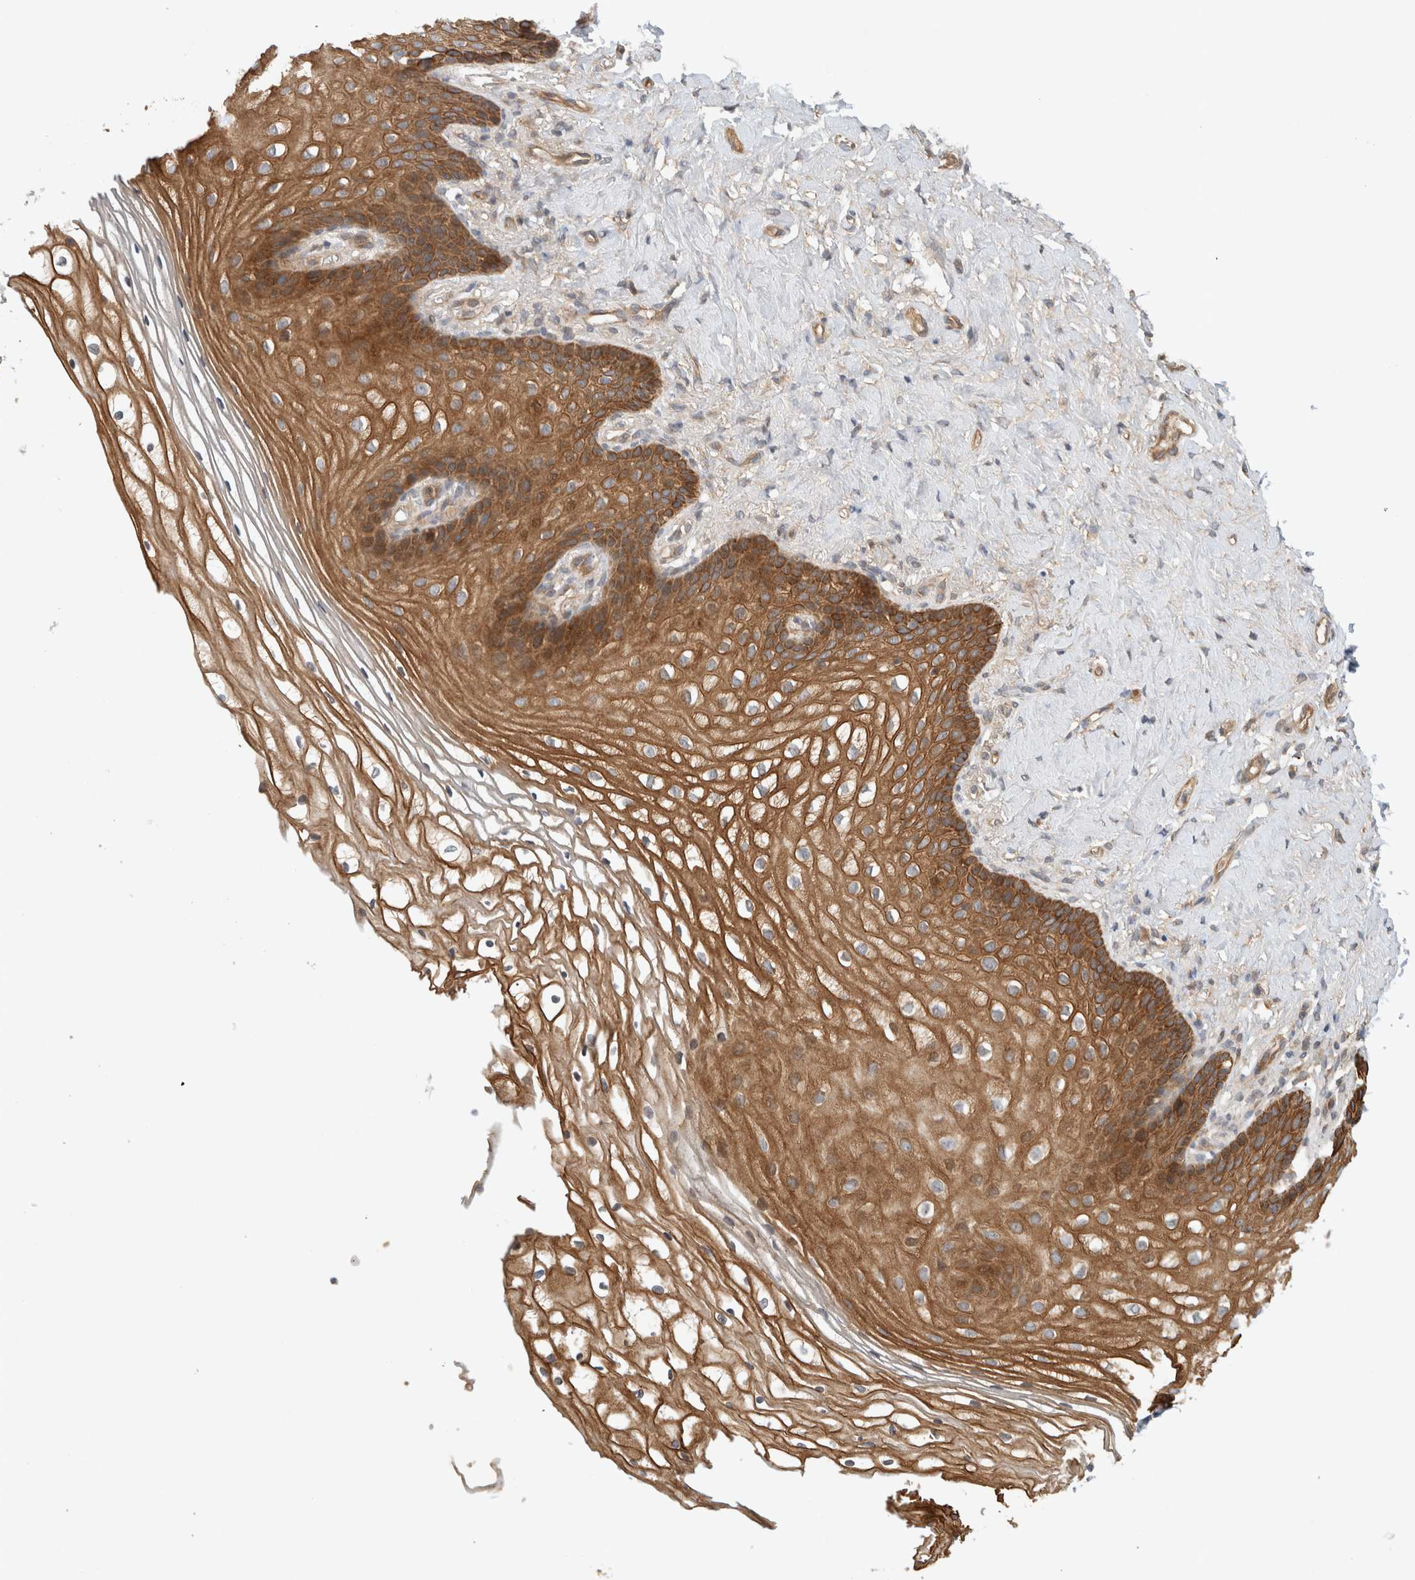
{"staining": {"intensity": "strong", "quantity": ">75%", "location": "cytoplasmic/membranous"}, "tissue": "vagina", "cell_type": "Squamous epithelial cells", "image_type": "normal", "snomed": [{"axis": "morphology", "description": "Normal tissue, NOS"}, {"axis": "topography", "description": "Vagina"}], "caption": "The micrograph reveals immunohistochemical staining of normal vagina. There is strong cytoplasmic/membranous expression is appreciated in about >75% of squamous epithelial cells. (brown staining indicates protein expression, while blue staining denotes nuclei).", "gene": "ARMC9", "patient": {"sex": "female", "age": 60}}